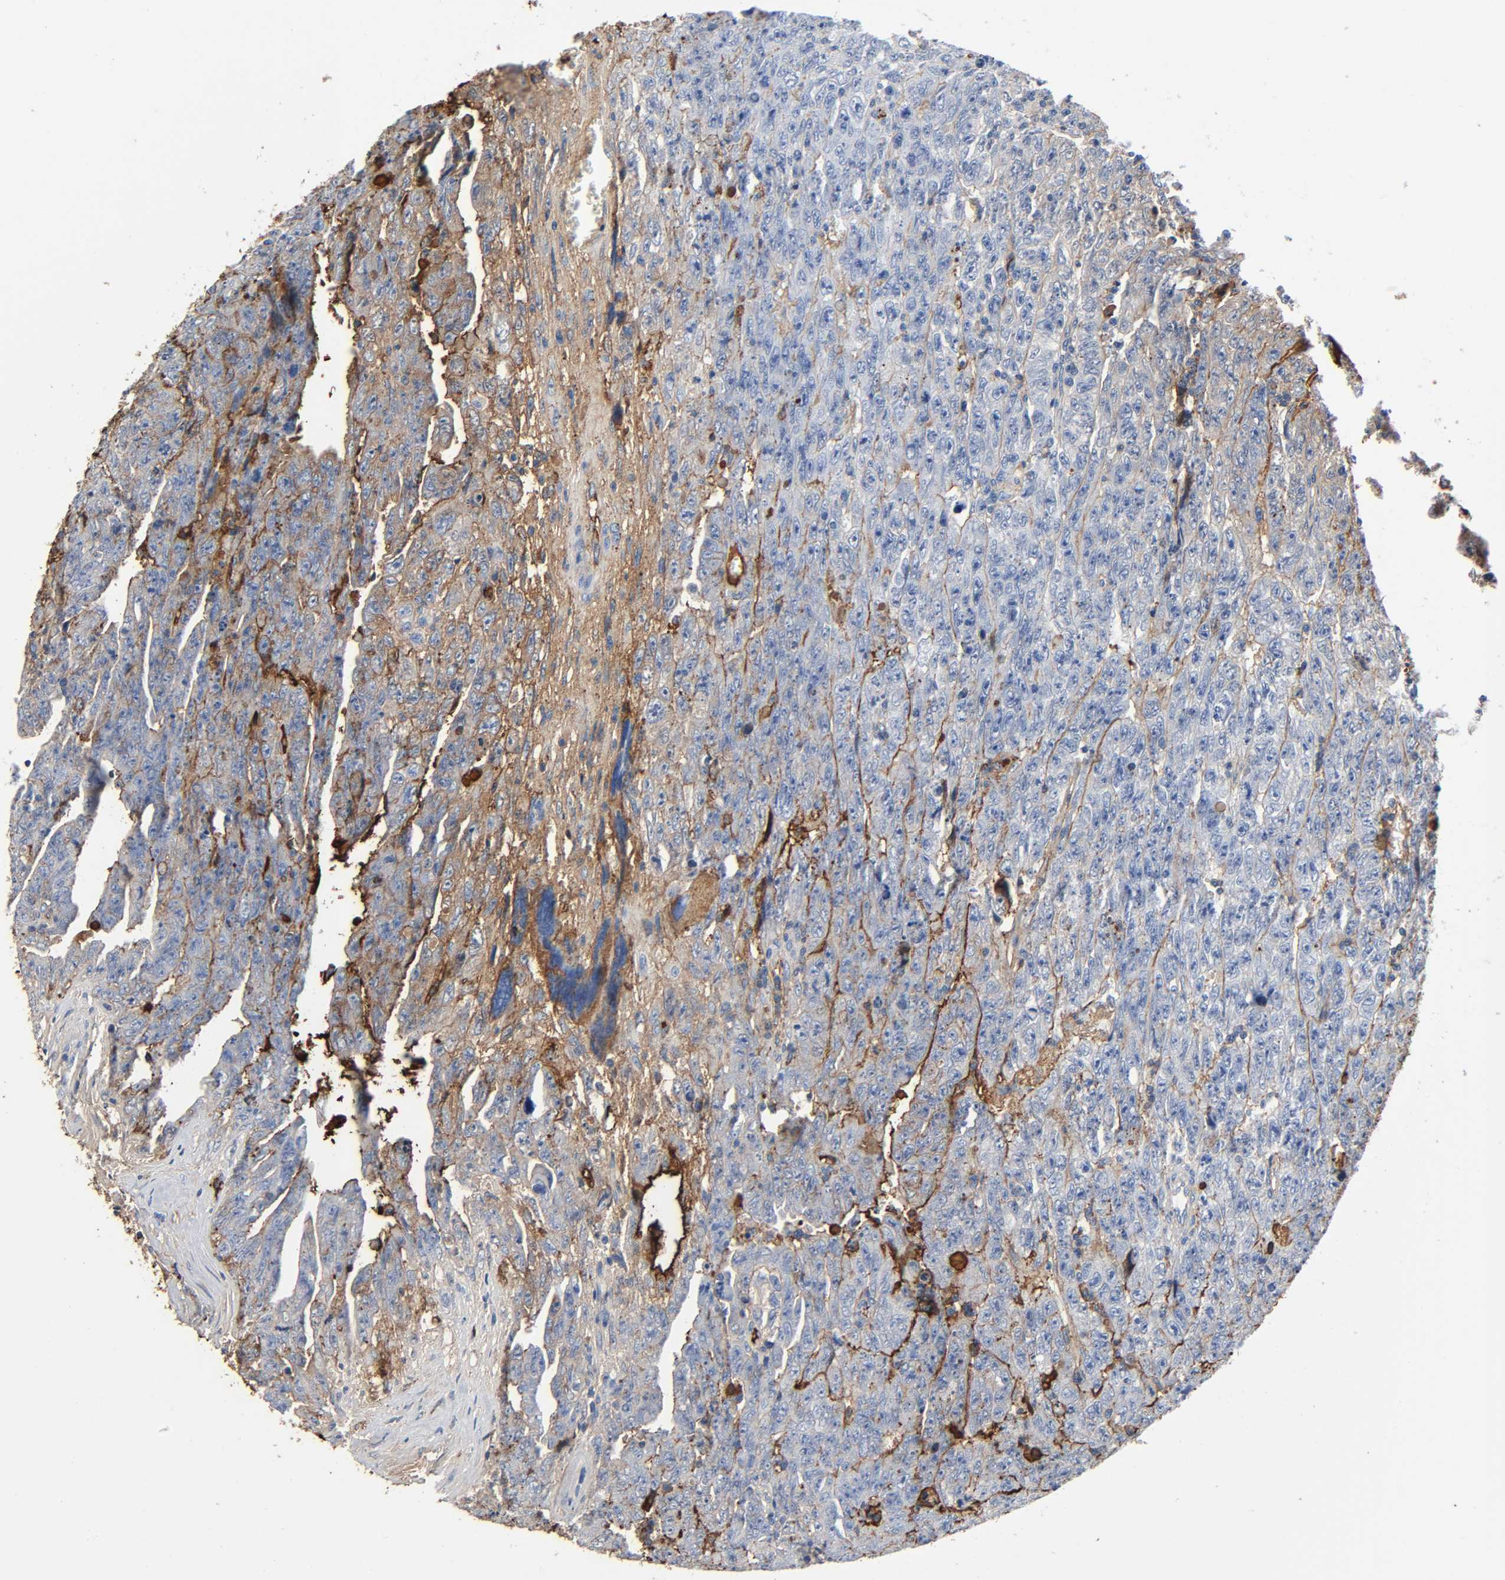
{"staining": {"intensity": "moderate", "quantity": "25%-75%", "location": "cytoplasmic/membranous"}, "tissue": "testis cancer", "cell_type": "Tumor cells", "image_type": "cancer", "snomed": [{"axis": "morphology", "description": "Carcinoma, Embryonal, NOS"}, {"axis": "topography", "description": "Testis"}], "caption": "Embryonal carcinoma (testis) was stained to show a protein in brown. There is medium levels of moderate cytoplasmic/membranous positivity in about 25%-75% of tumor cells. (IHC, brightfield microscopy, high magnification).", "gene": "C3", "patient": {"sex": "male", "age": 28}}